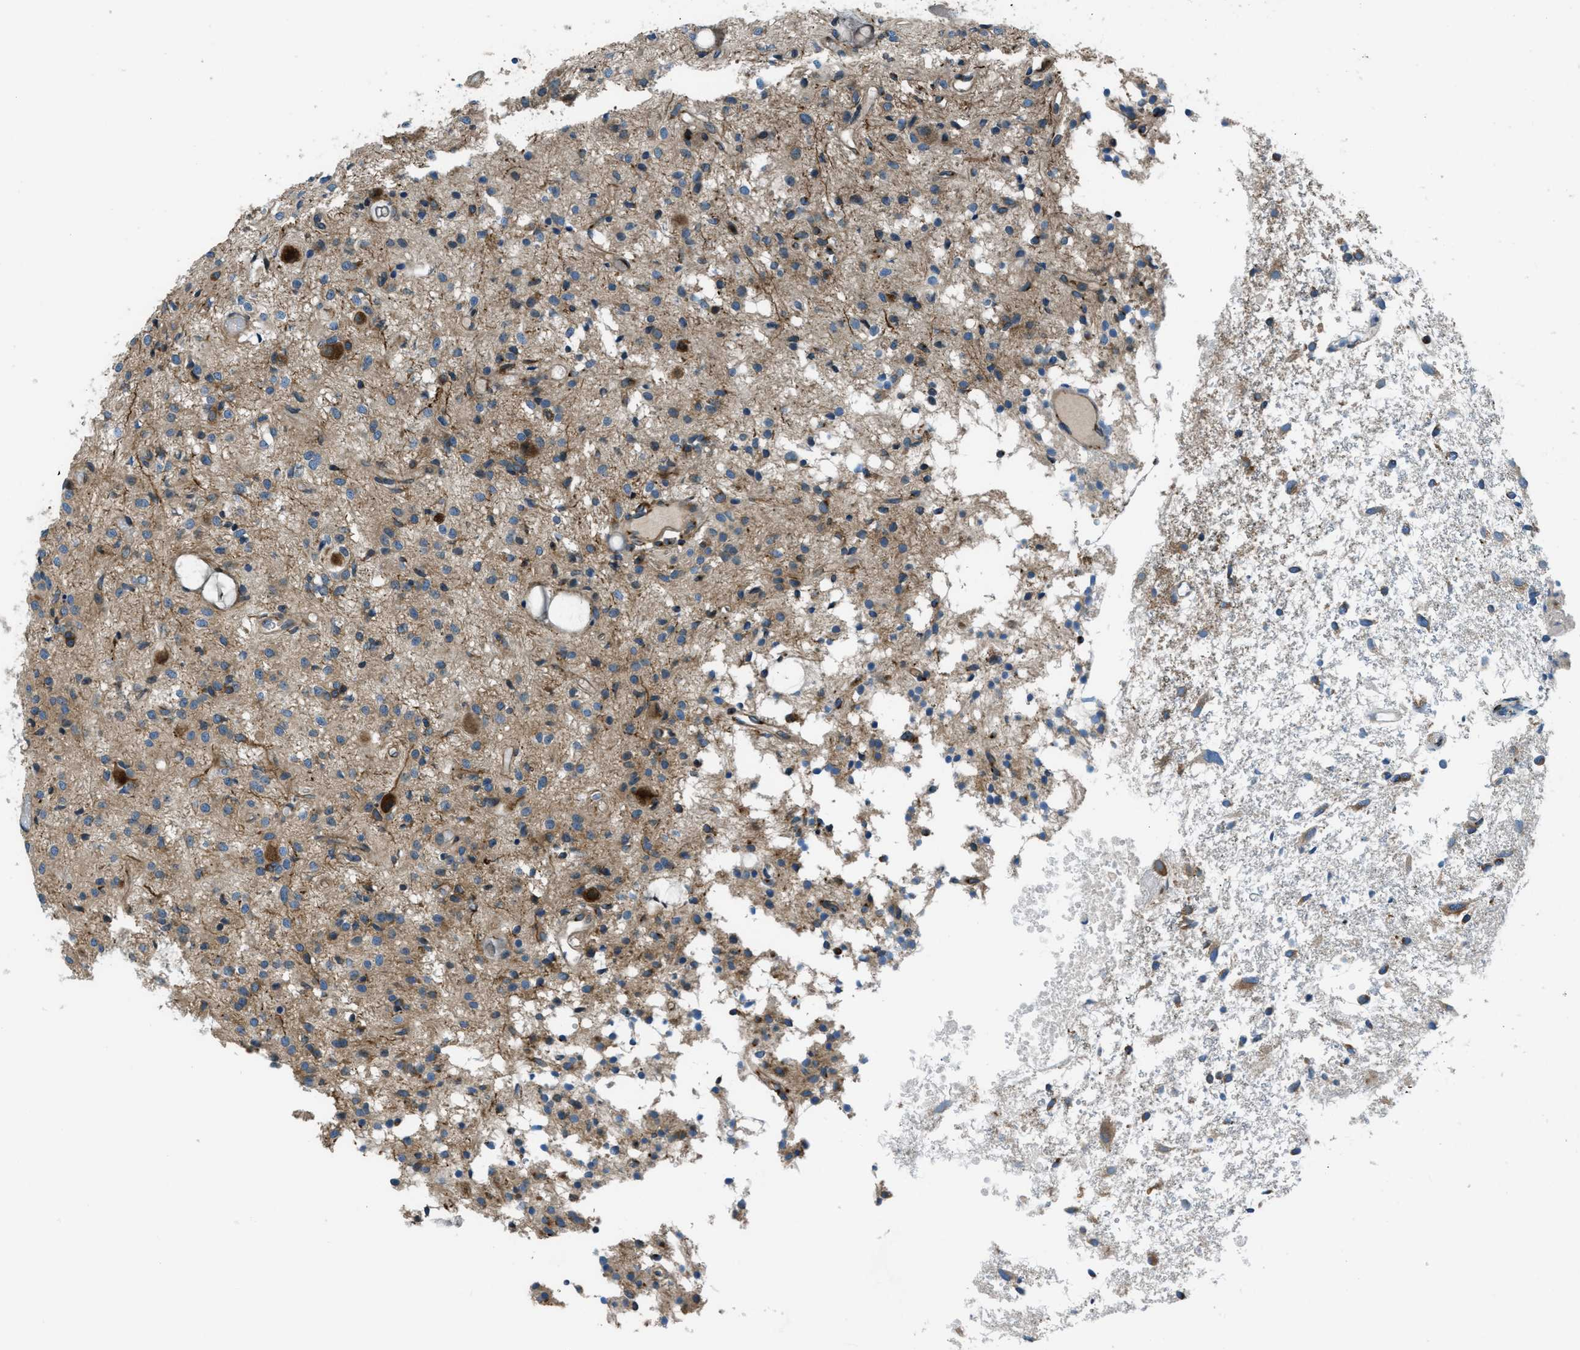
{"staining": {"intensity": "weak", "quantity": "25%-75%", "location": "cytoplasmic/membranous"}, "tissue": "glioma", "cell_type": "Tumor cells", "image_type": "cancer", "snomed": [{"axis": "morphology", "description": "Glioma, malignant, High grade"}, {"axis": "topography", "description": "Brain"}], "caption": "IHC histopathology image of human malignant glioma (high-grade) stained for a protein (brown), which displays low levels of weak cytoplasmic/membranous staining in approximately 25%-75% of tumor cells.", "gene": "ARFGAP2", "patient": {"sex": "female", "age": 59}}